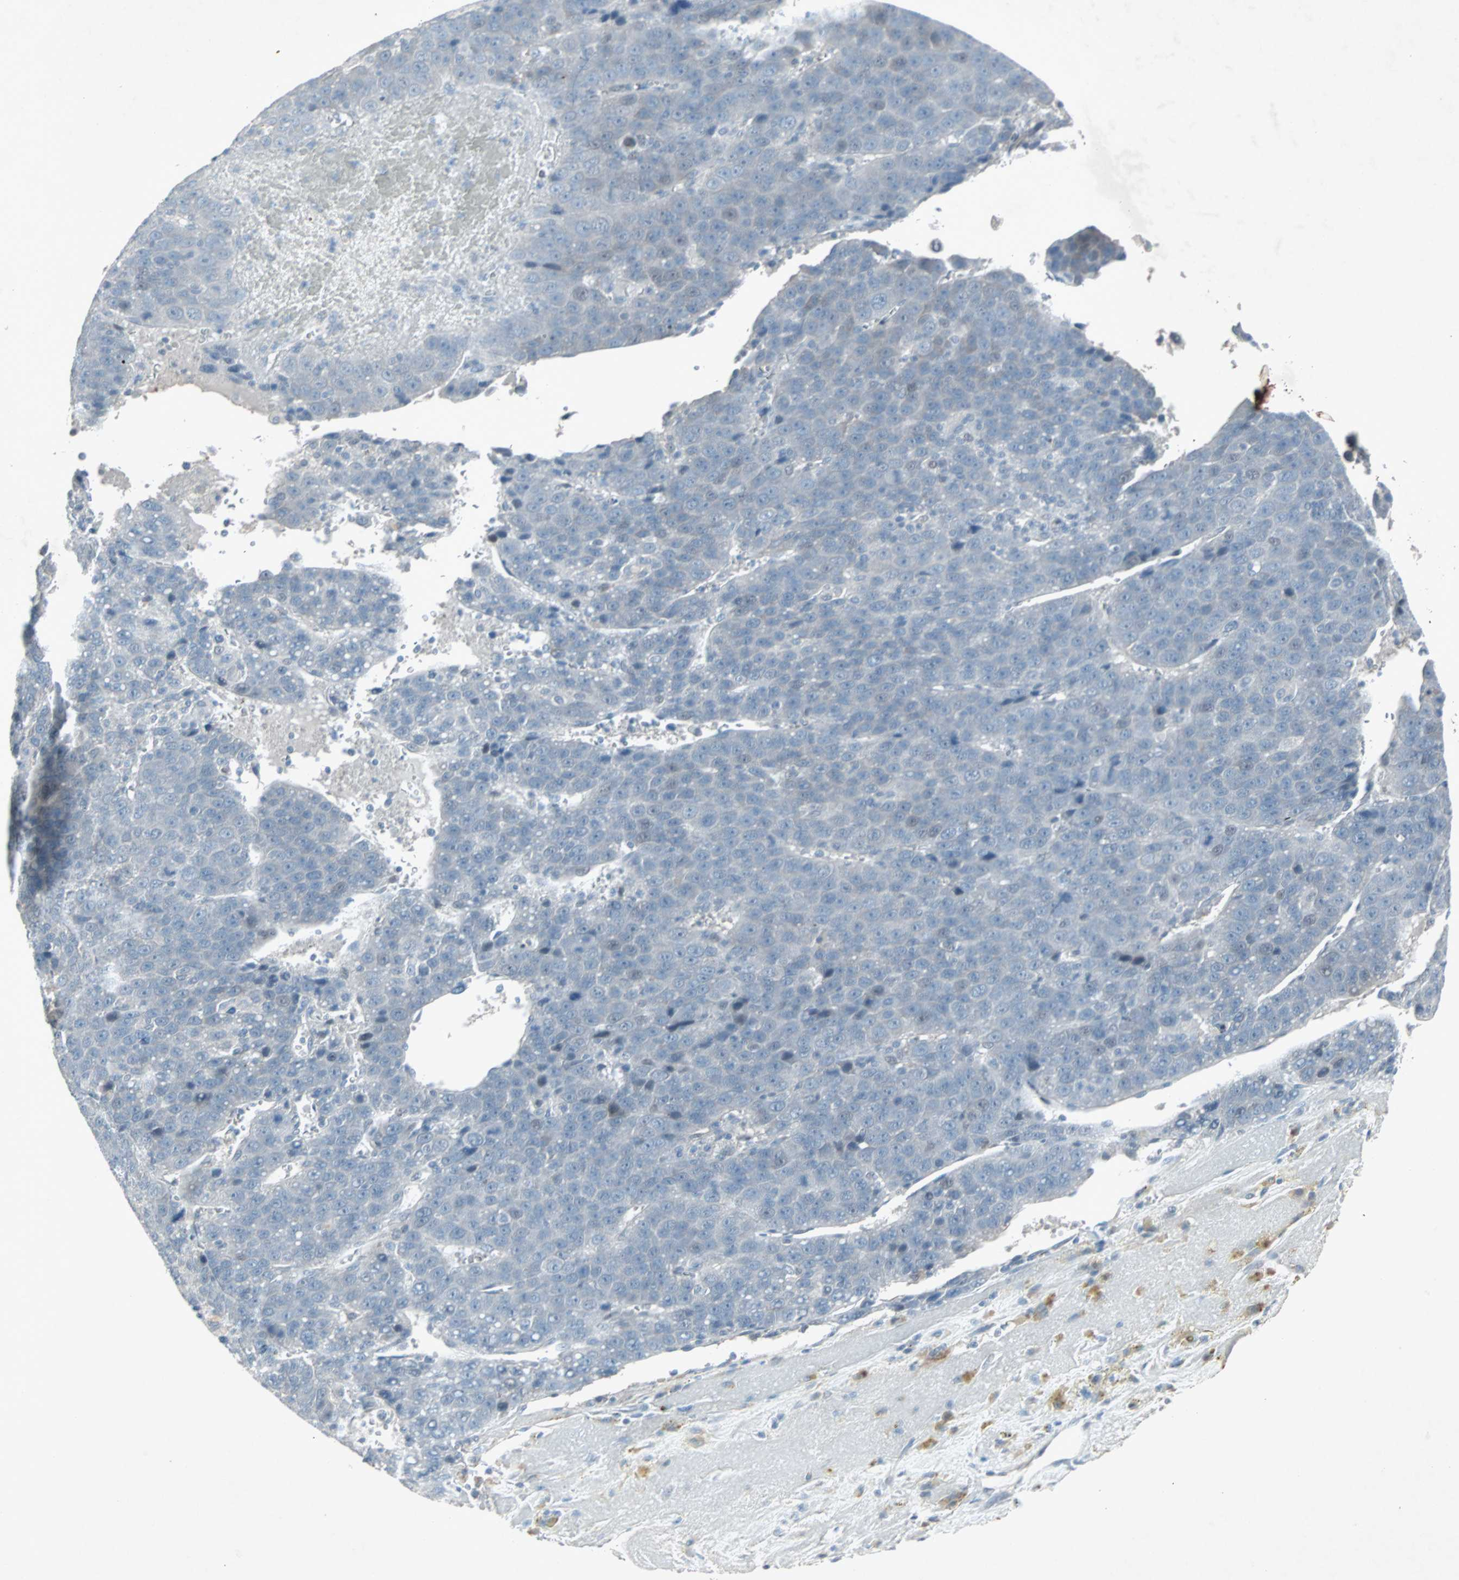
{"staining": {"intensity": "negative", "quantity": "none", "location": "none"}, "tissue": "liver cancer", "cell_type": "Tumor cells", "image_type": "cancer", "snomed": [{"axis": "morphology", "description": "Carcinoma, Hepatocellular, NOS"}, {"axis": "topography", "description": "Liver"}], "caption": "High power microscopy photomicrograph of an immunohistochemistry photomicrograph of liver cancer (hepatocellular carcinoma), revealing no significant positivity in tumor cells.", "gene": "LANCL3", "patient": {"sex": "female", "age": 53}}